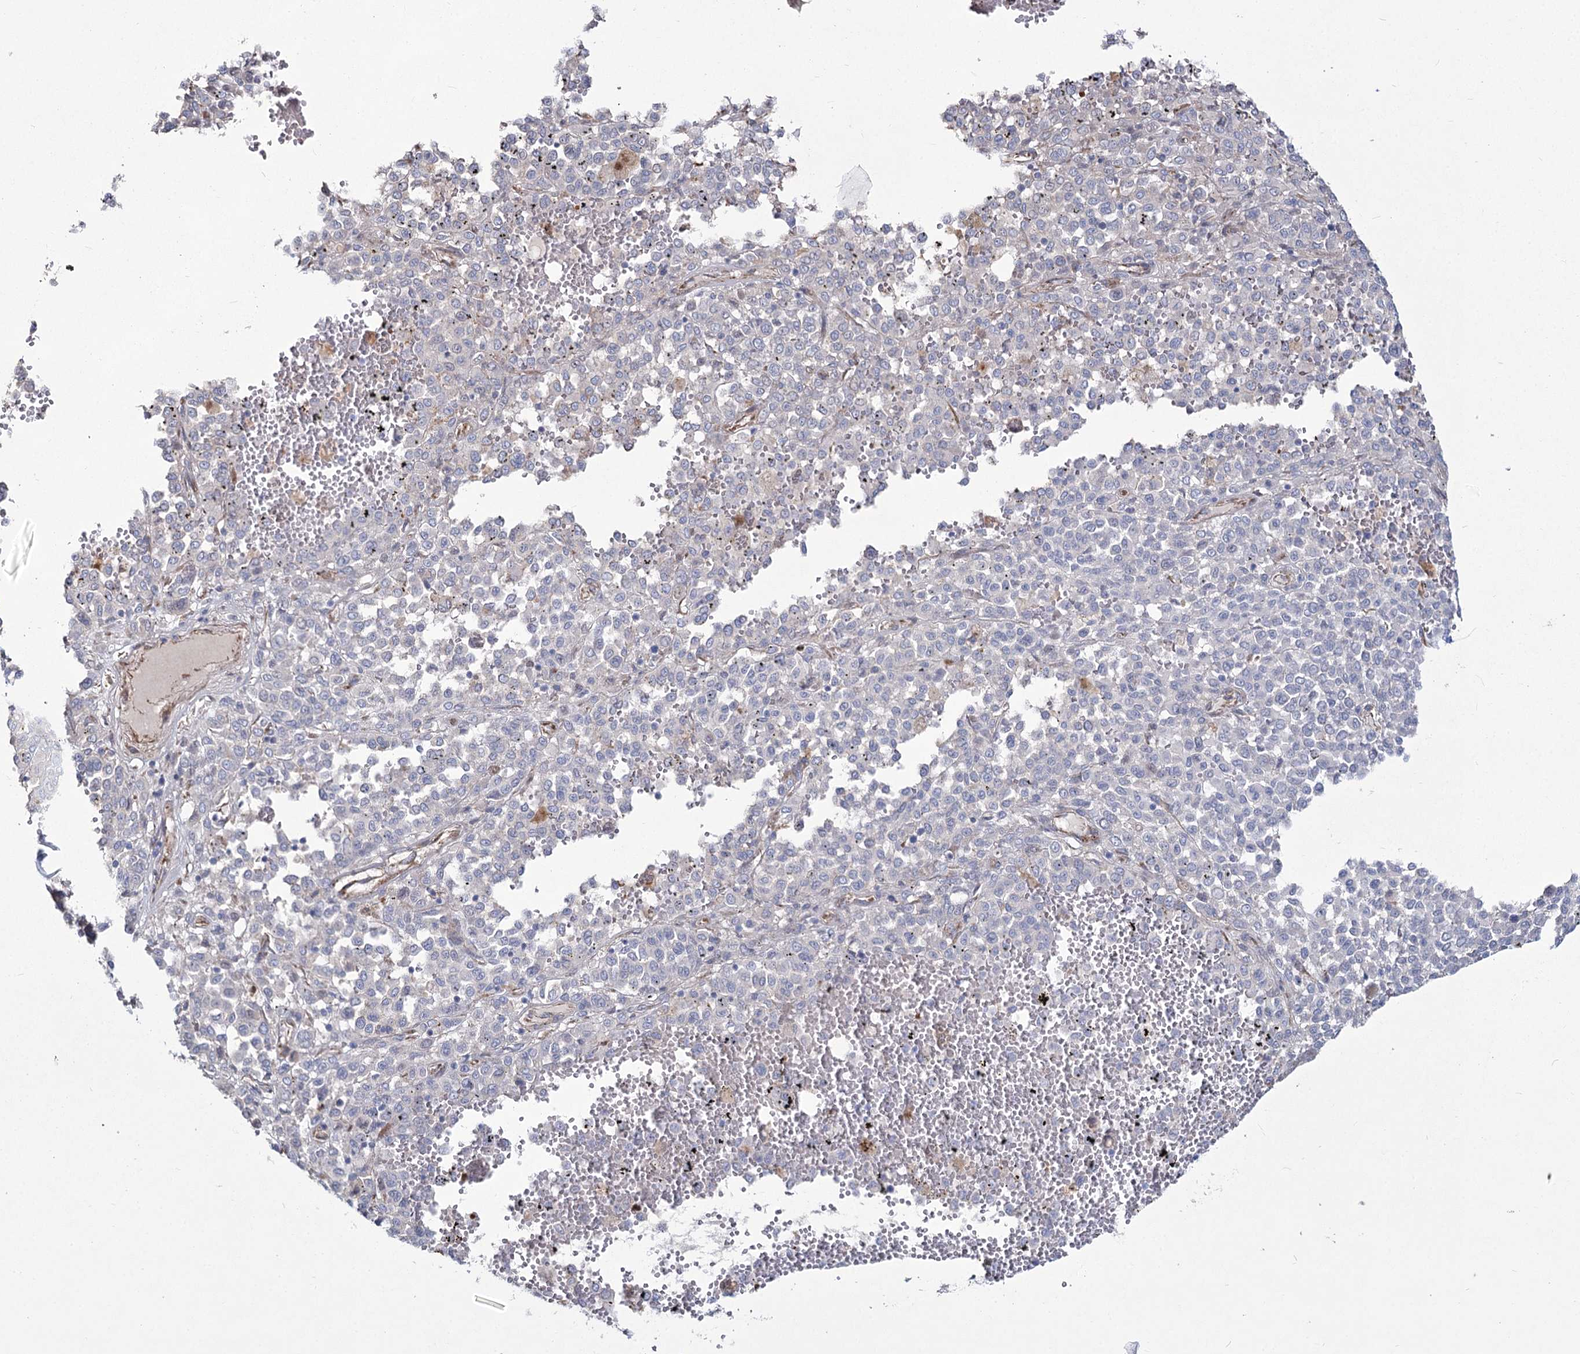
{"staining": {"intensity": "negative", "quantity": "none", "location": "none"}, "tissue": "melanoma", "cell_type": "Tumor cells", "image_type": "cancer", "snomed": [{"axis": "morphology", "description": "Malignant melanoma, Metastatic site"}, {"axis": "topography", "description": "Pancreas"}], "caption": "High power microscopy micrograph of an immunohistochemistry (IHC) photomicrograph of malignant melanoma (metastatic site), revealing no significant expression in tumor cells.", "gene": "ME3", "patient": {"sex": "female", "age": 30}}